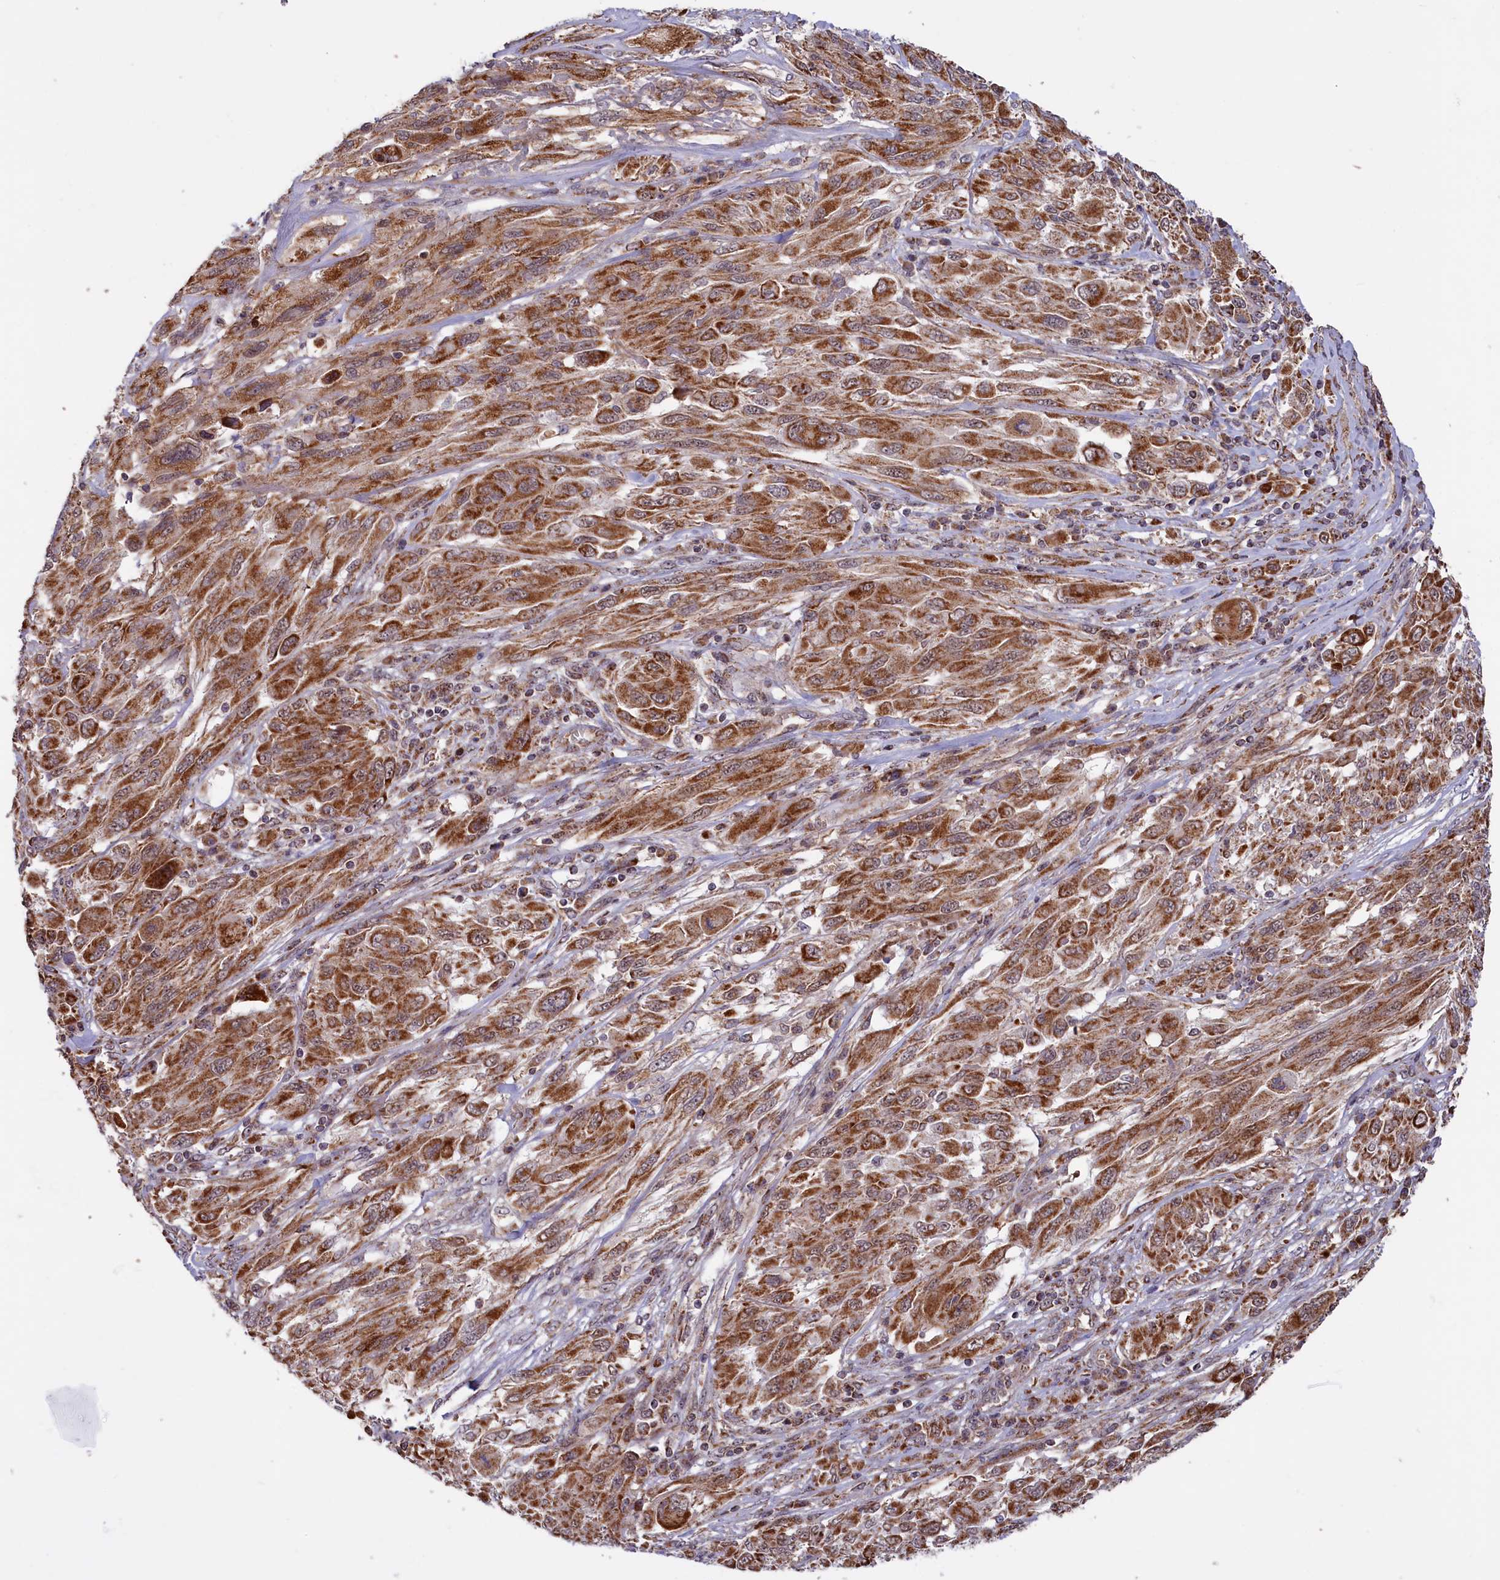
{"staining": {"intensity": "strong", "quantity": ">75%", "location": "cytoplasmic/membranous"}, "tissue": "melanoma", "cell_type": "Tumor cells", "image_type": "cancer", "snomed": [{"axis": "morphology", "description": "Malignant melanoma, NOS"}, {"axis": "topography", "description": "Skin"}], "caption": "Human melanoma stained with a brown dye exhibits strong cytoplasmic/membranous positive positivity in about >75% of tumor cells.", "gene": "DUS3L", "patient": {"sex": "female", "age": 91}}